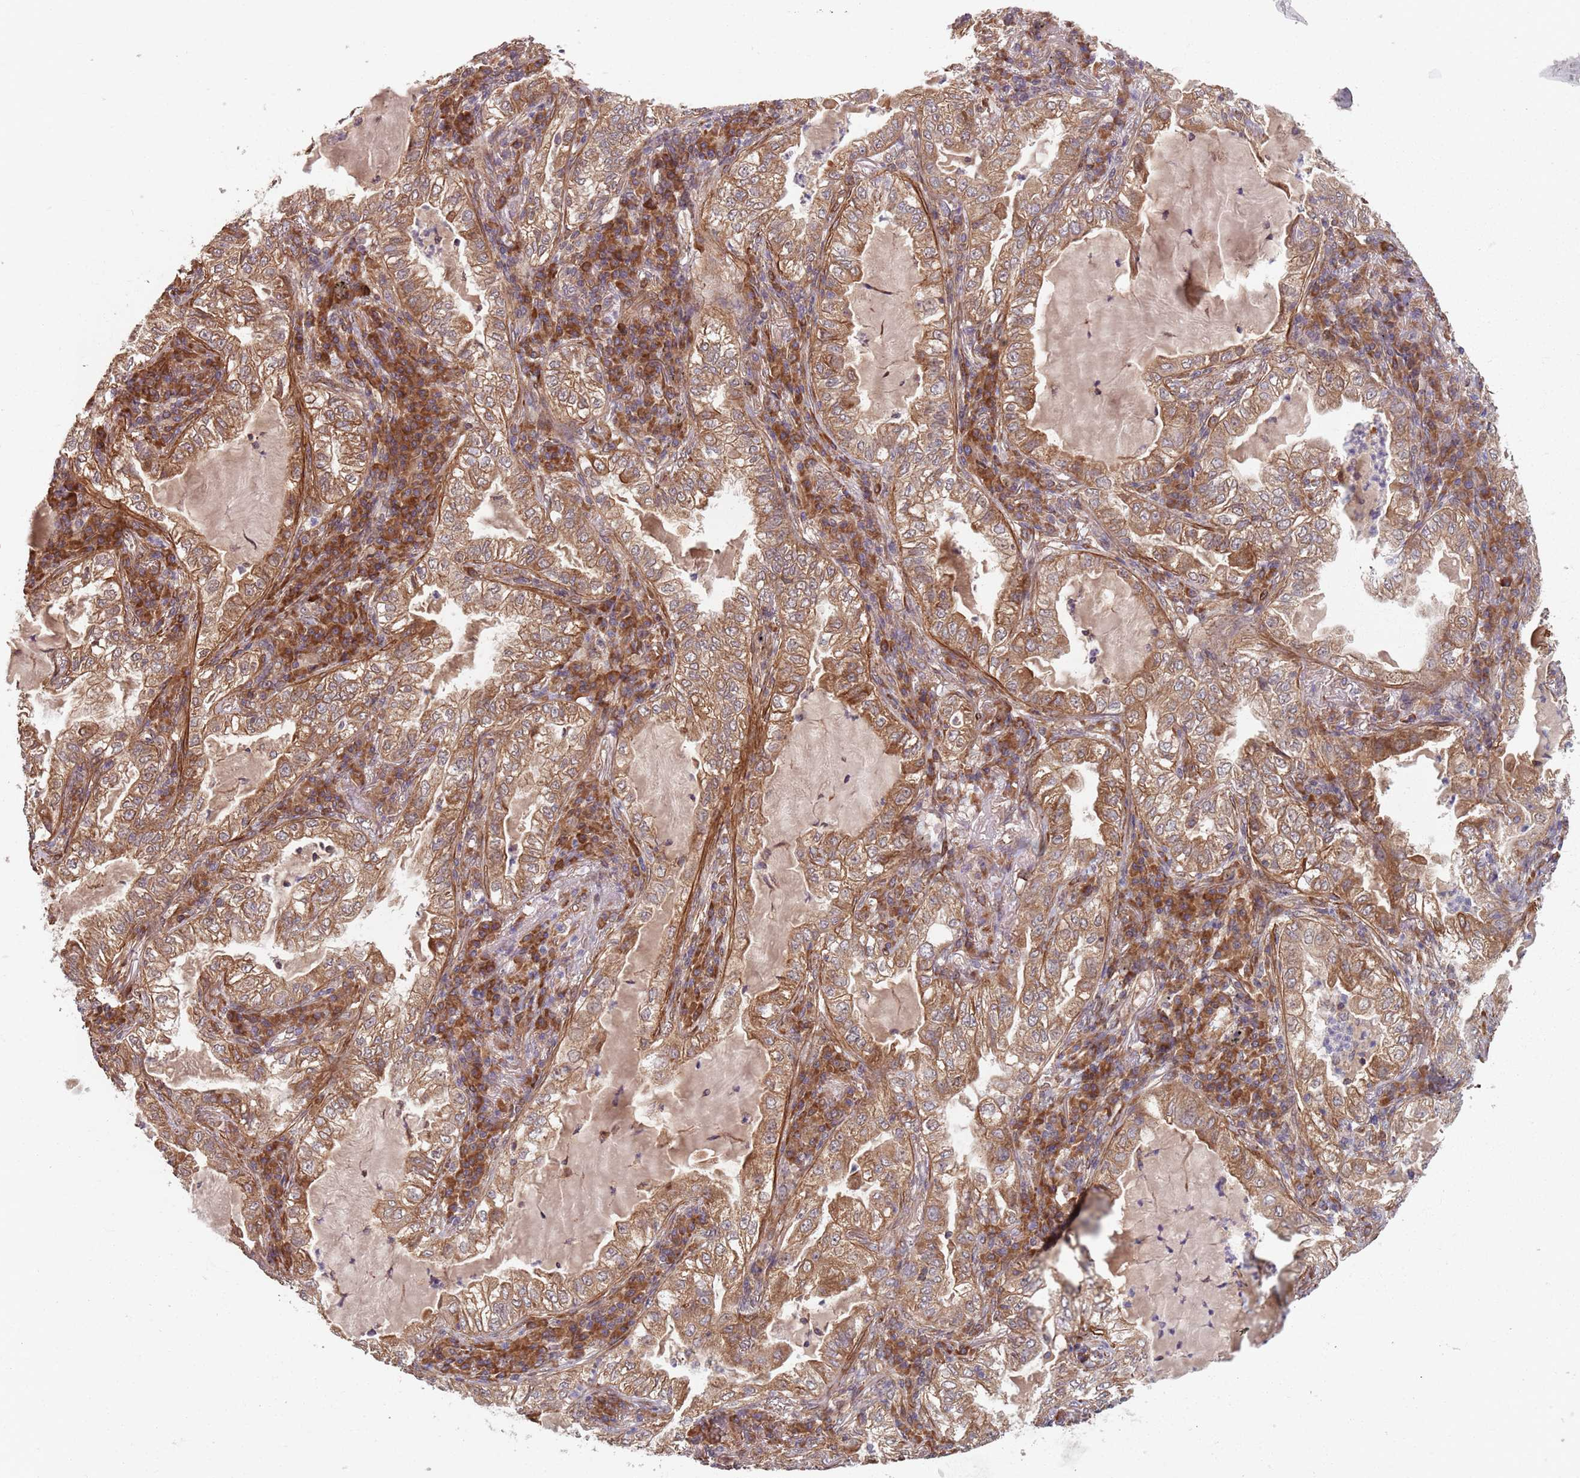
{"staining": {"intensity": "moderate", "quantity": ">75%", "location": "cytoplasmic/membranous"}, "tissue": "lung cancer", "cell_type": "Tumor cells", "image_type": "cancer", "snomed": [{"axis": "morphology", "description": "Adenocarcinoma, NOS"}, {"axis": "topography", "description": "Lung"}], "caption": "High-power microscopy captured an immunohistochemistry (IHC) image of lung cancer, revealing moderate cytoplasmic/membranous staining in approximately >75% of tumor cells.", "gene": "NOTCH3", "patient": {"sex": "female", "age": 73}}